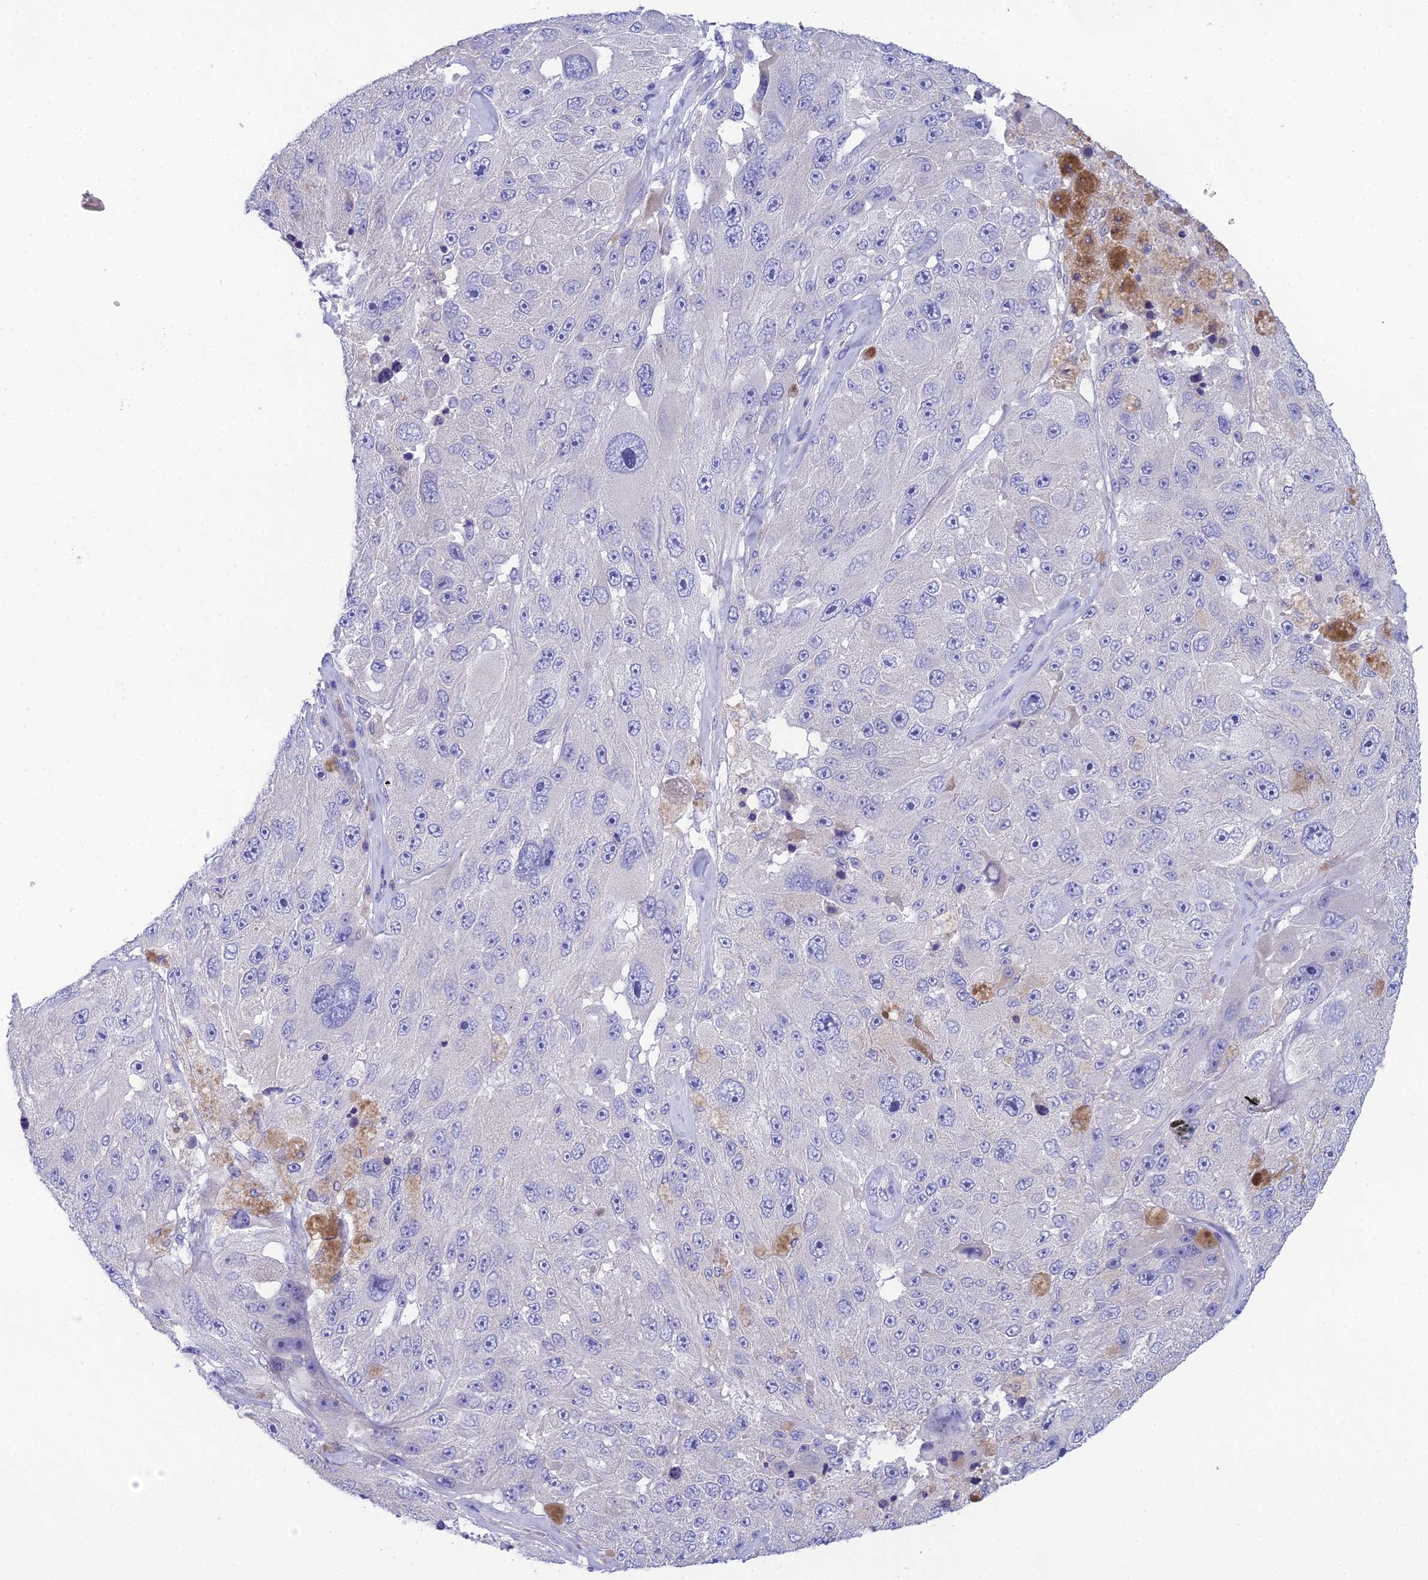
{"staining": {"intensity": "negative", "quantity": "none", "location": "none"}, "tissue": "melanoma", "cell_type": "Tumor cells", "image_type": "cancer", "snomed": [{"axis": "morphology", "description": "Malignant melanoma, Metastatic site"}, {"axis": "topography", "description": "Lymph node"}], "caption": "High power microscopy micrograph of an immunohistochemistry (IHC) micrograph of melanoma, revealing no significant expression in tumor cells.", "gene": "KIAA0408", "patient": {"sex": "male", "age": 62}}